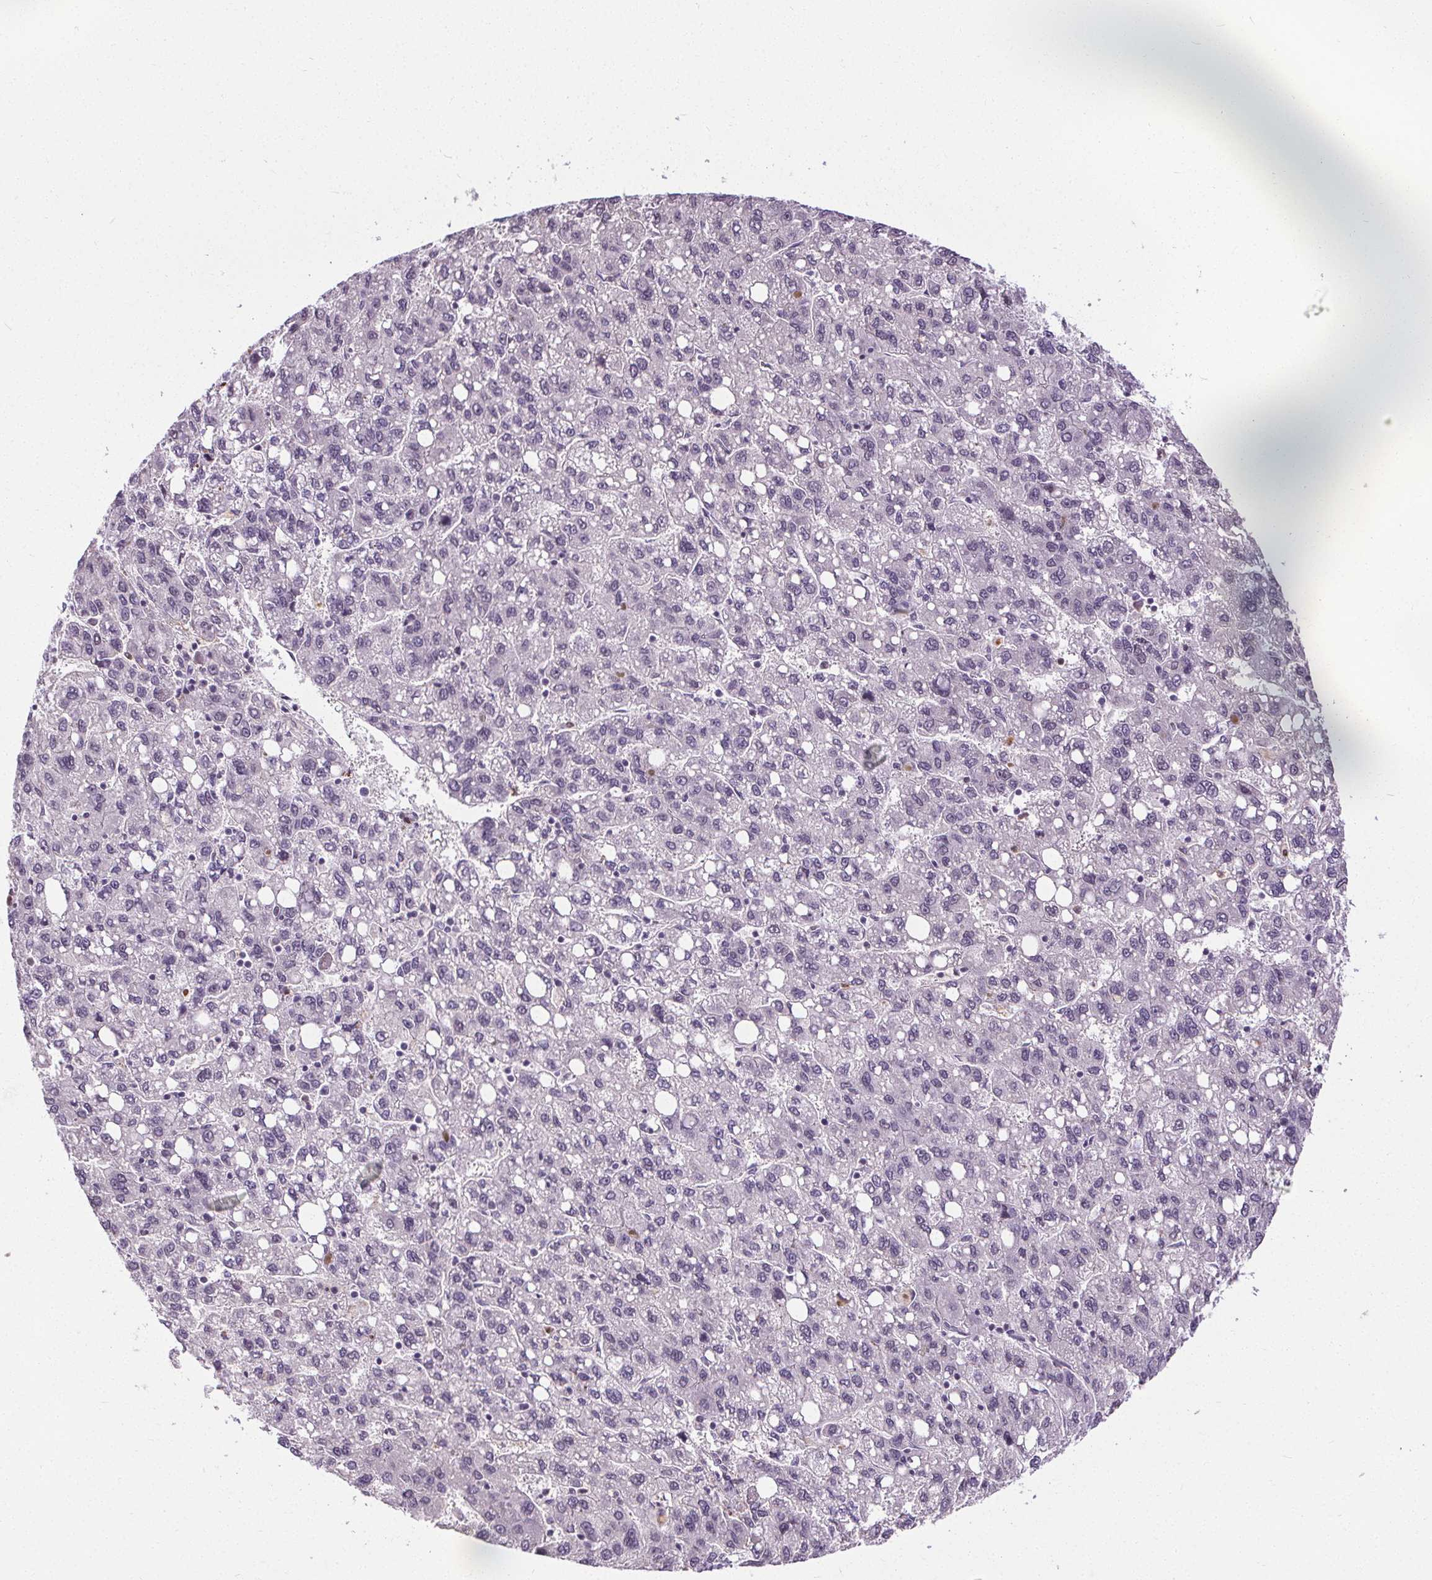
{"staining": {"intensity": "negative", "quantity": "none", "location": "none"}, "tissue": "liver cancer", "cell_type": "Tumor cells", "image_type": "cancer", "snomed": [{"axis": "morphology", "description": "Carcinoma, Hepatocellular, NOS"}, {"axis": "topography", "description": "Liver"}], "caption": "Hepatocellular carcinoma (liver) stained for a protein using immunohistochemistry shows no positivity tumor cells.", "gene": "TMEM240", "patient": {"sex": "female", "age": 82}}